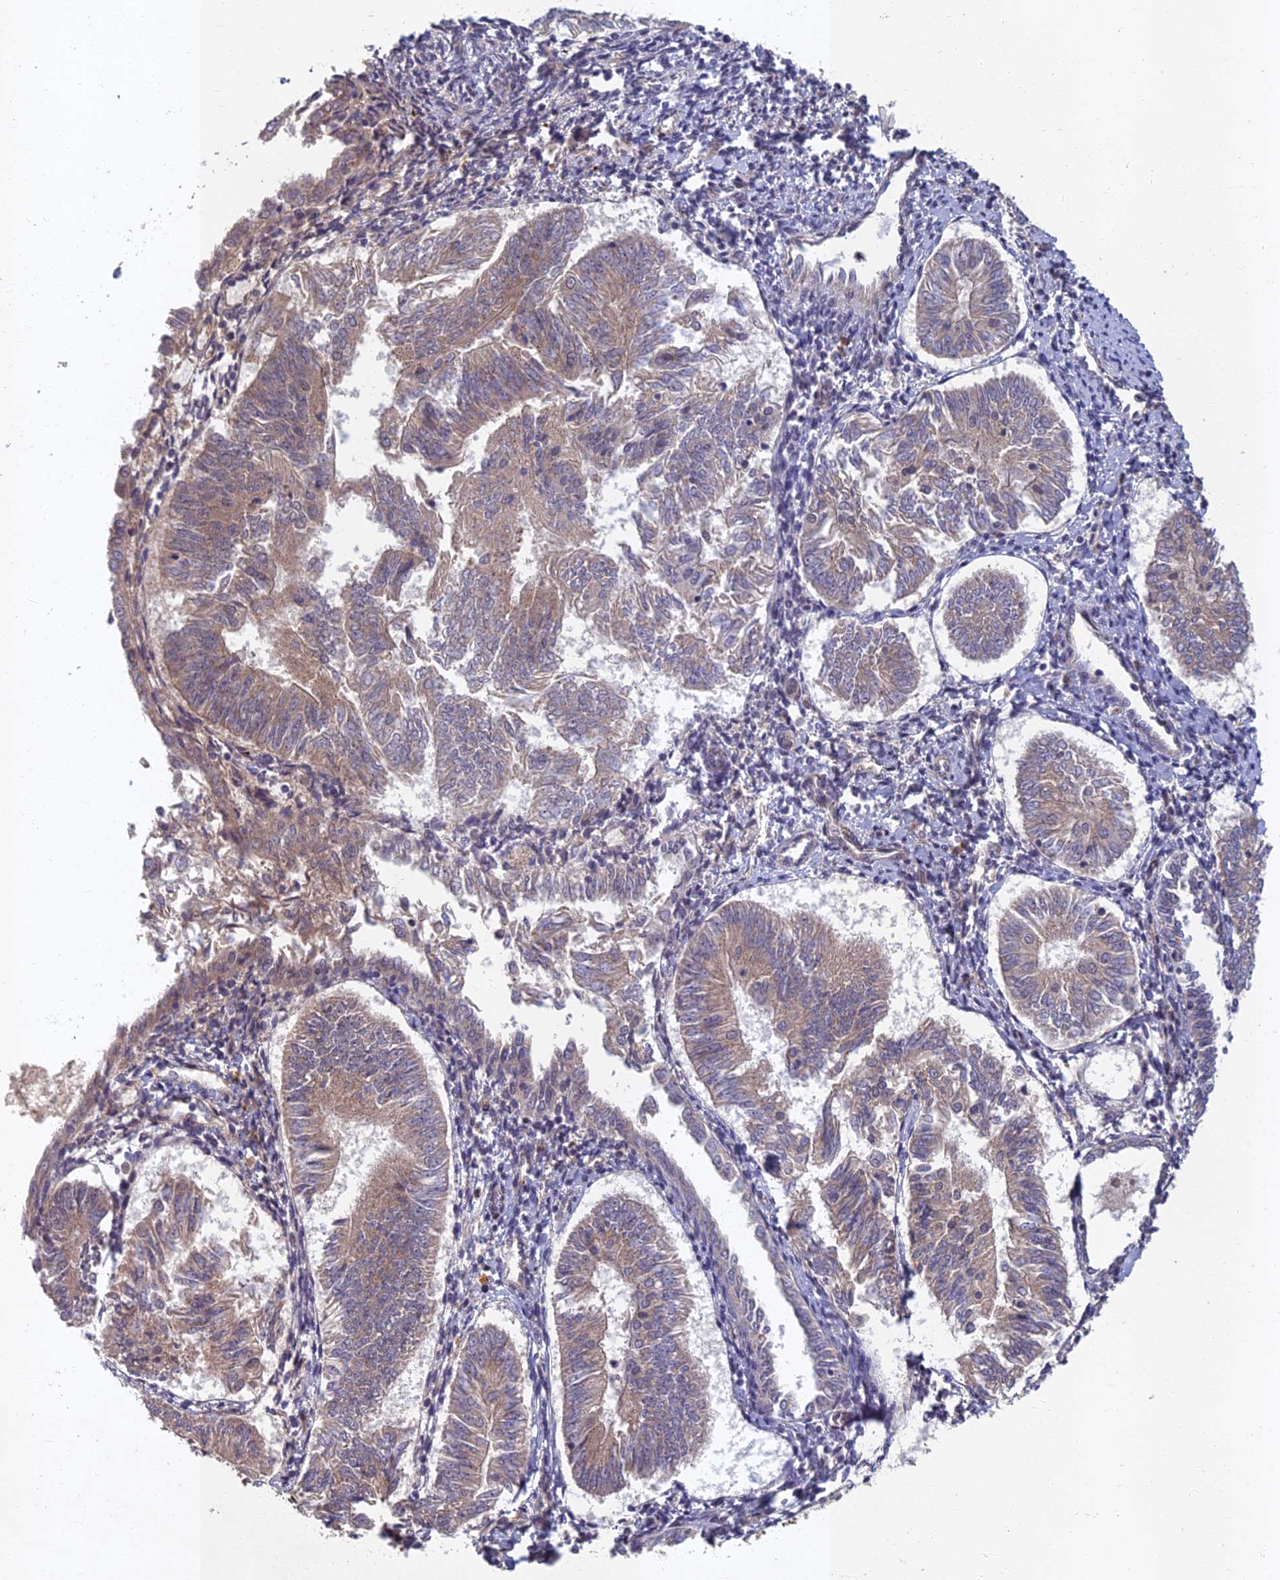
{"staining": {"intensity": "weak", "quantity": ">75%", "location": "cytoplasmic/membranous"}, "tissue": "endometrial cancer", "cell_type": "Tumor cells", "image_type": "cancer", "snomed": [{"axis": "morphology", "description": "Adenocarcinoma, NOS"}, {"axis": "topography", "description": "Endometrium"}], "caption": "This is a histology image of immunohistochemistry (IHC) staining of endometrial cancer (adenocarcinoma), which shows weak expression in the cytoplasmic/membranous of tumor cells.", "gene": "EARS2", "patient": {"sex": "female", "age": 58}}